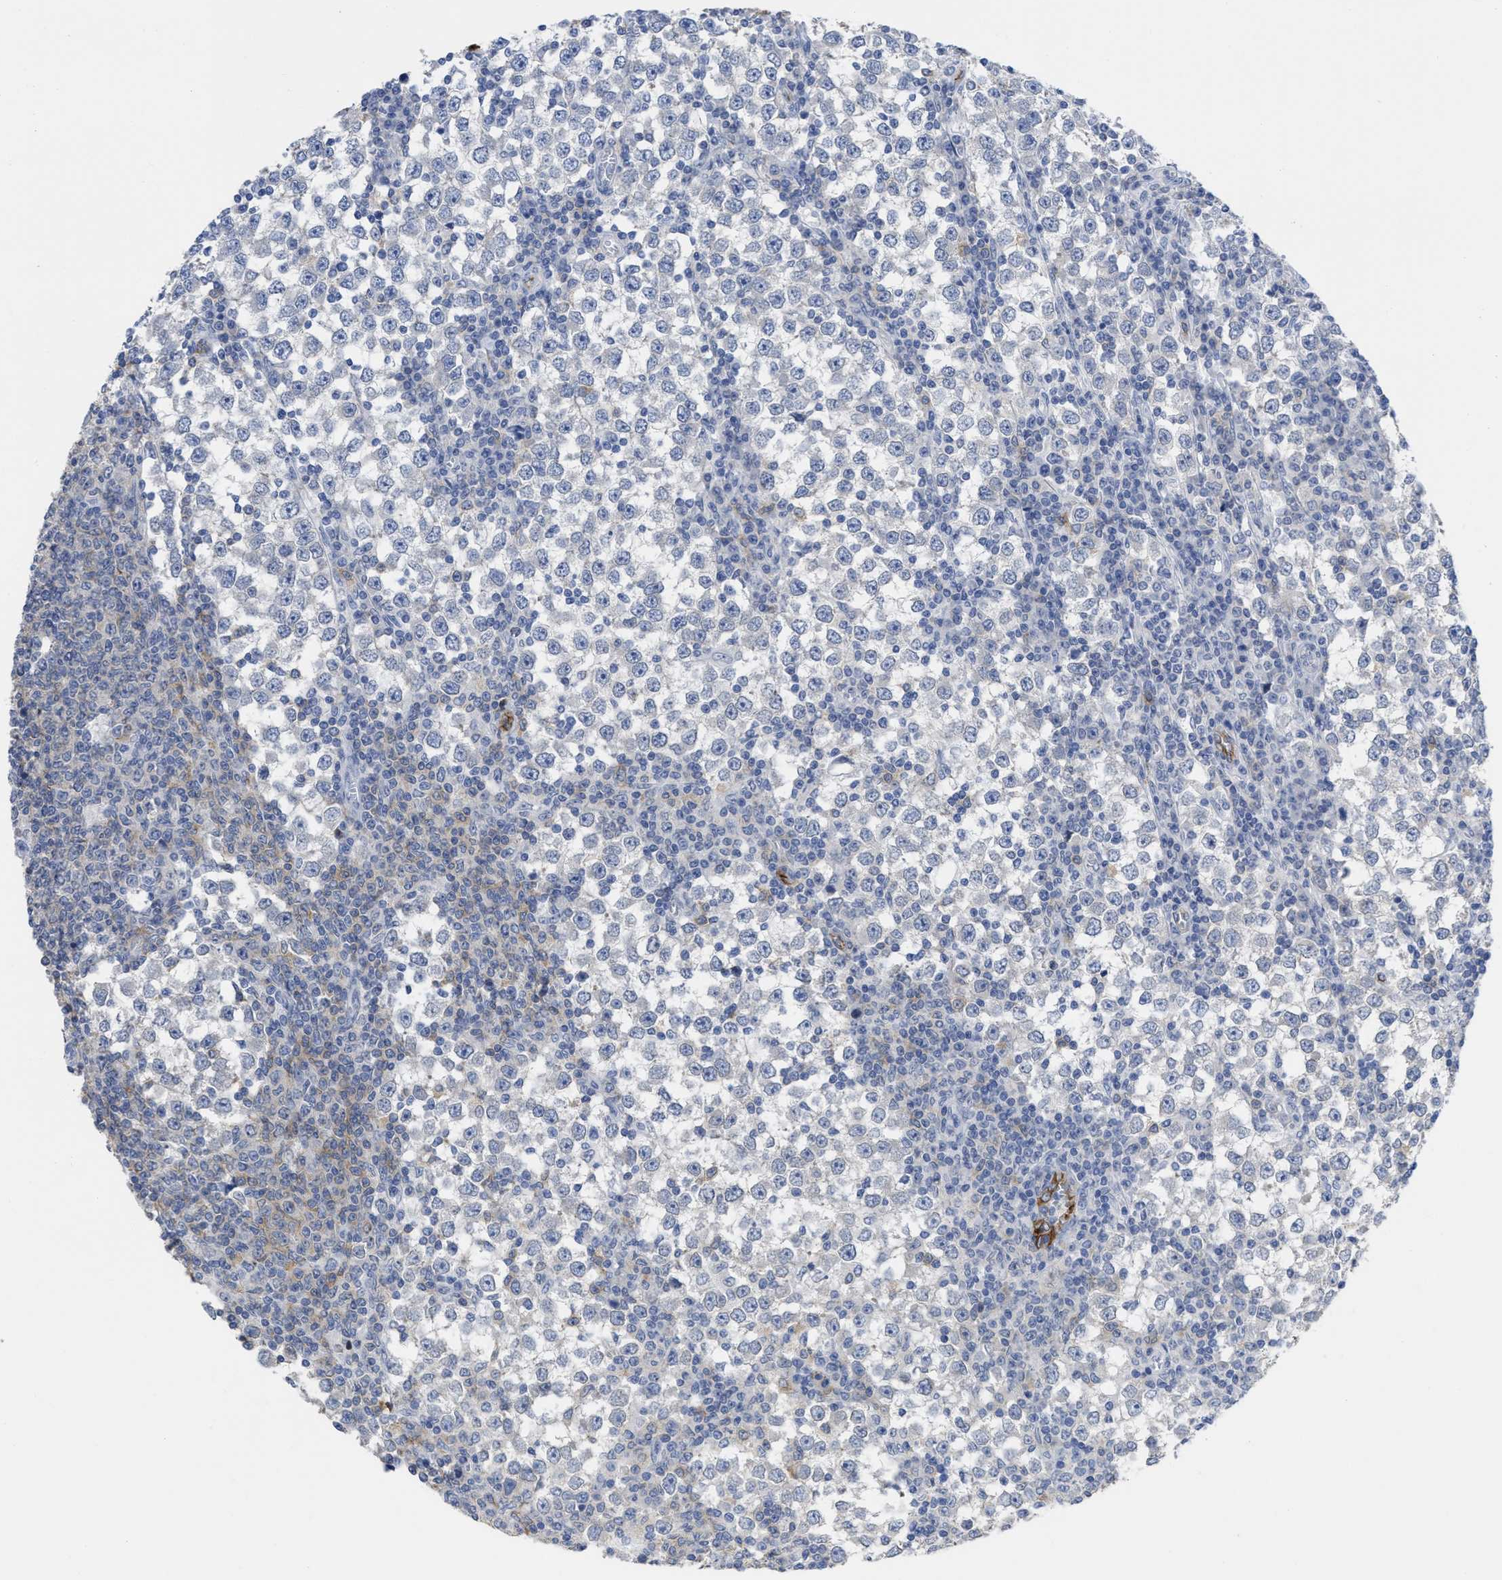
{"staining": {"intensity": "negative", "quantity": "none", "location": "none"}, "tissue": "testis cancer", "cell_type": "Tumor cells", "image_type": "cancer", "snomed": [{"axis": "morphology", "description": "Seminoma, NOS"}, {"axis": "topography", "description": "Testis"}], "caption": "IHC image of neoplastic tissue: testis cancer stained with DAB demonstrates no significant protein staining in tumor cells. (DAB (3,3'-diaminobenzidine) IHC with hematoxylin counter stain).", "gene": "ACKR1", "patient": {"sex": "male", "age": 65}}